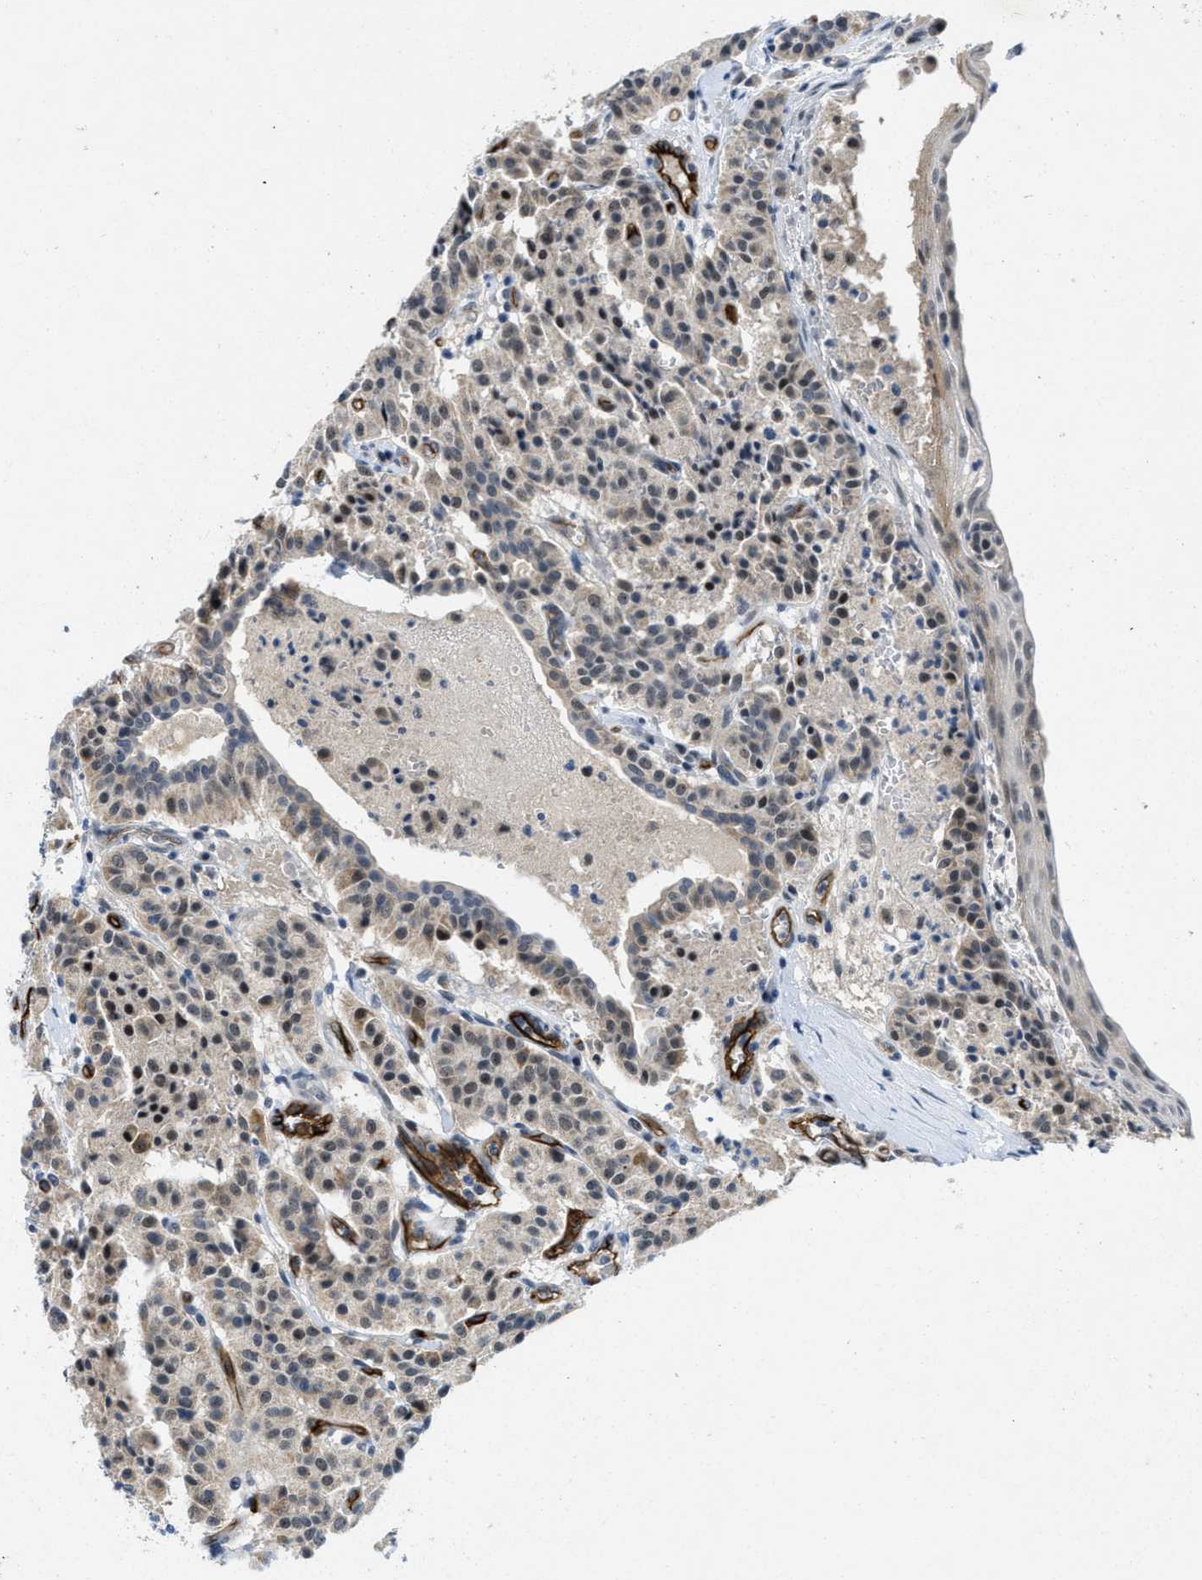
{"staining": {"intensity": "weak", "quantity": ">75%", "location": "cytoplasmic/membranous"}, "tissue": "carcinoid", "cell_type": "Tumor cells", "image_type": "cancer", "snomed": [{"axis": "morphology", "description": "Carcinoid, malignant, NOS"}, {"axis": "topography", "description": "Lung"}], "caption": "Weak cytoplasmic/membranous positivity for a protein is present in approximately >75% of tumor cells of carcinoid using immunohistochemistry (IHC).", "gene": "SLCO2A1", "patient": {"sex": "male", "age": 30}}